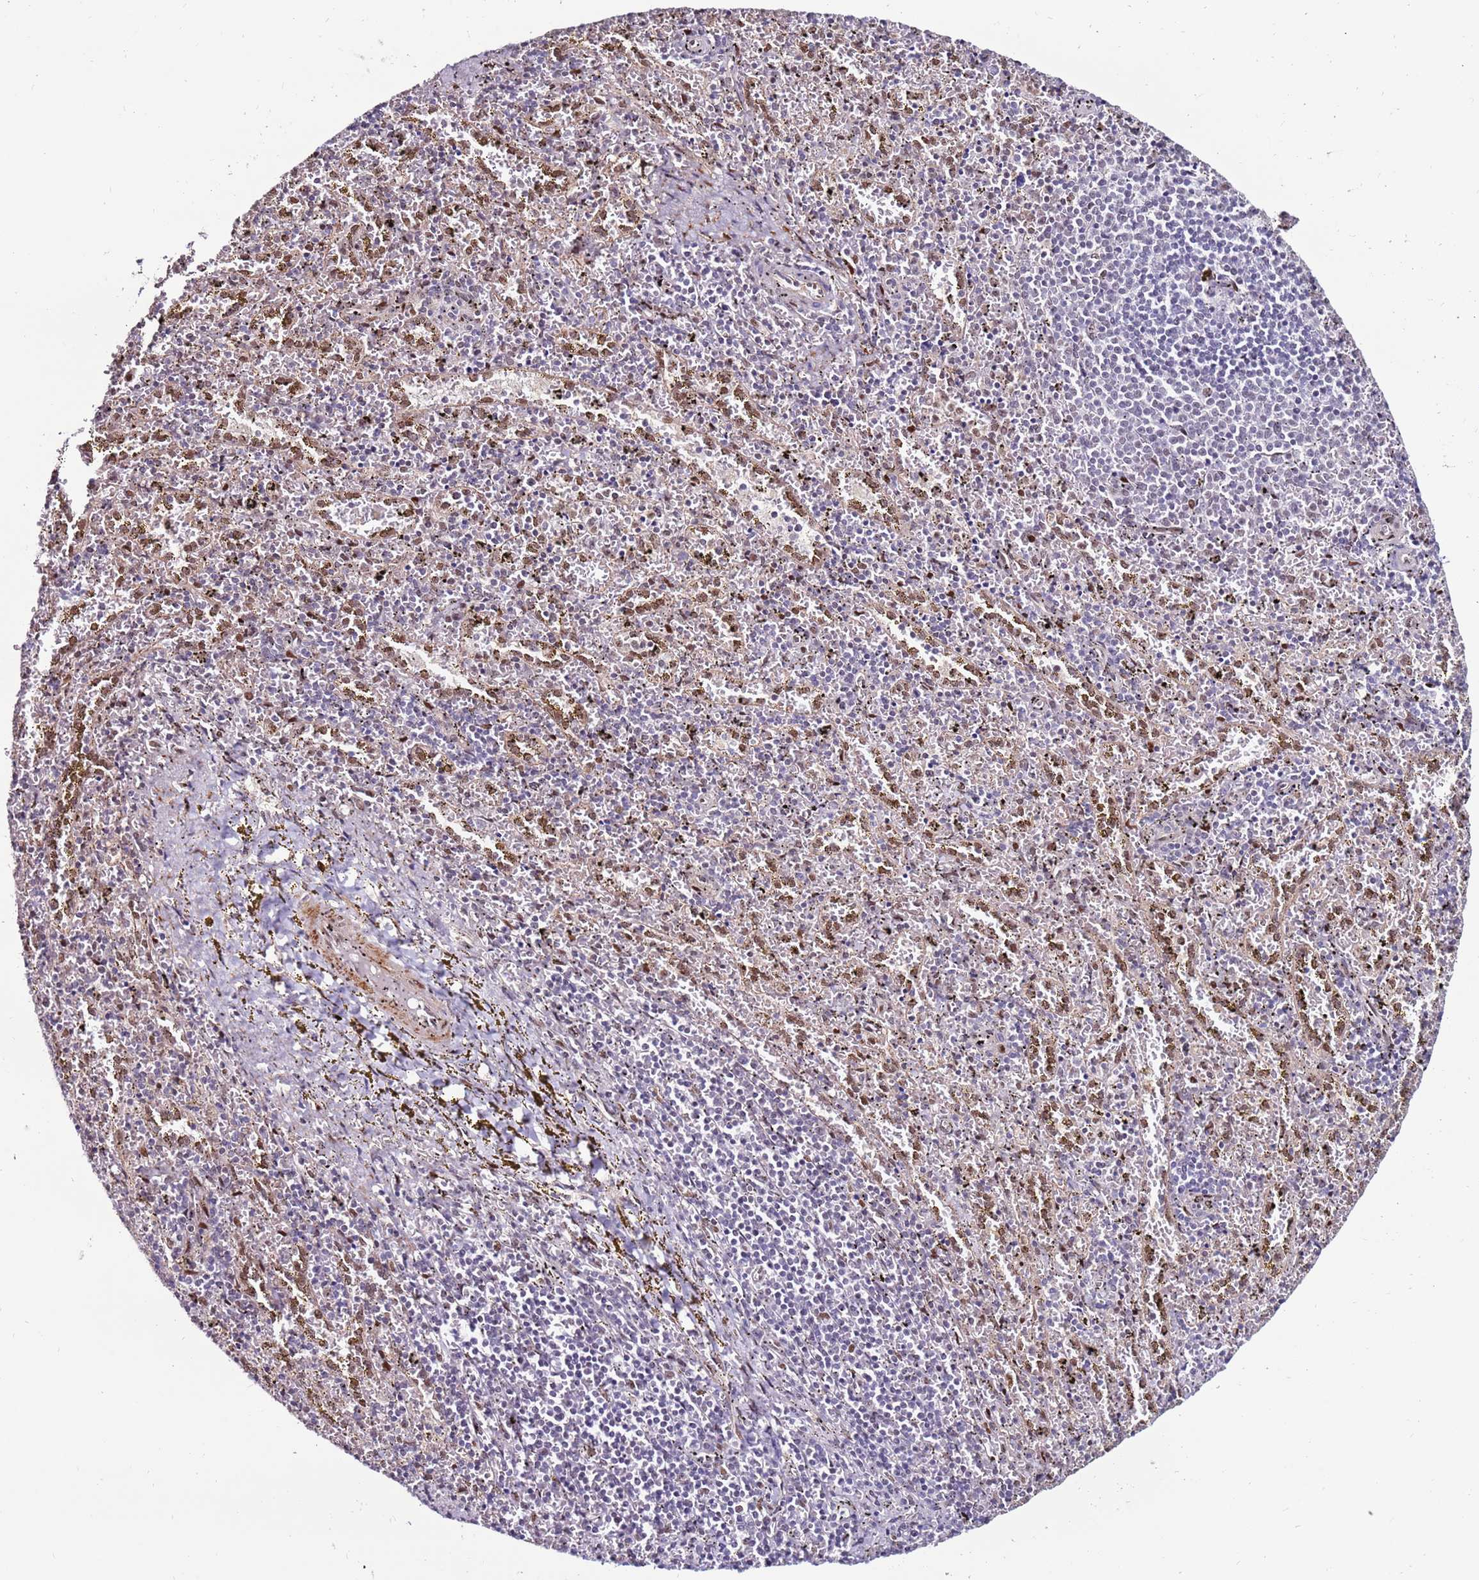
{"staining": {"intensity": "weak", "quantity": "<25%", "location": "nuclear"}, "tissue": "spleen", "cell_type": "Cells in red pulp", "image_type": "normal", "snomed": [{"axis": "morphology", "description": "Normal tissue, NOS"}, {"axis": "topography", "description": "Spleen"}], "caption": "The IHC image has no significant expression in cells in red pulp of spleen.", "gene": "KPNA4", "patient": {"sex": "male", "age": 11}}